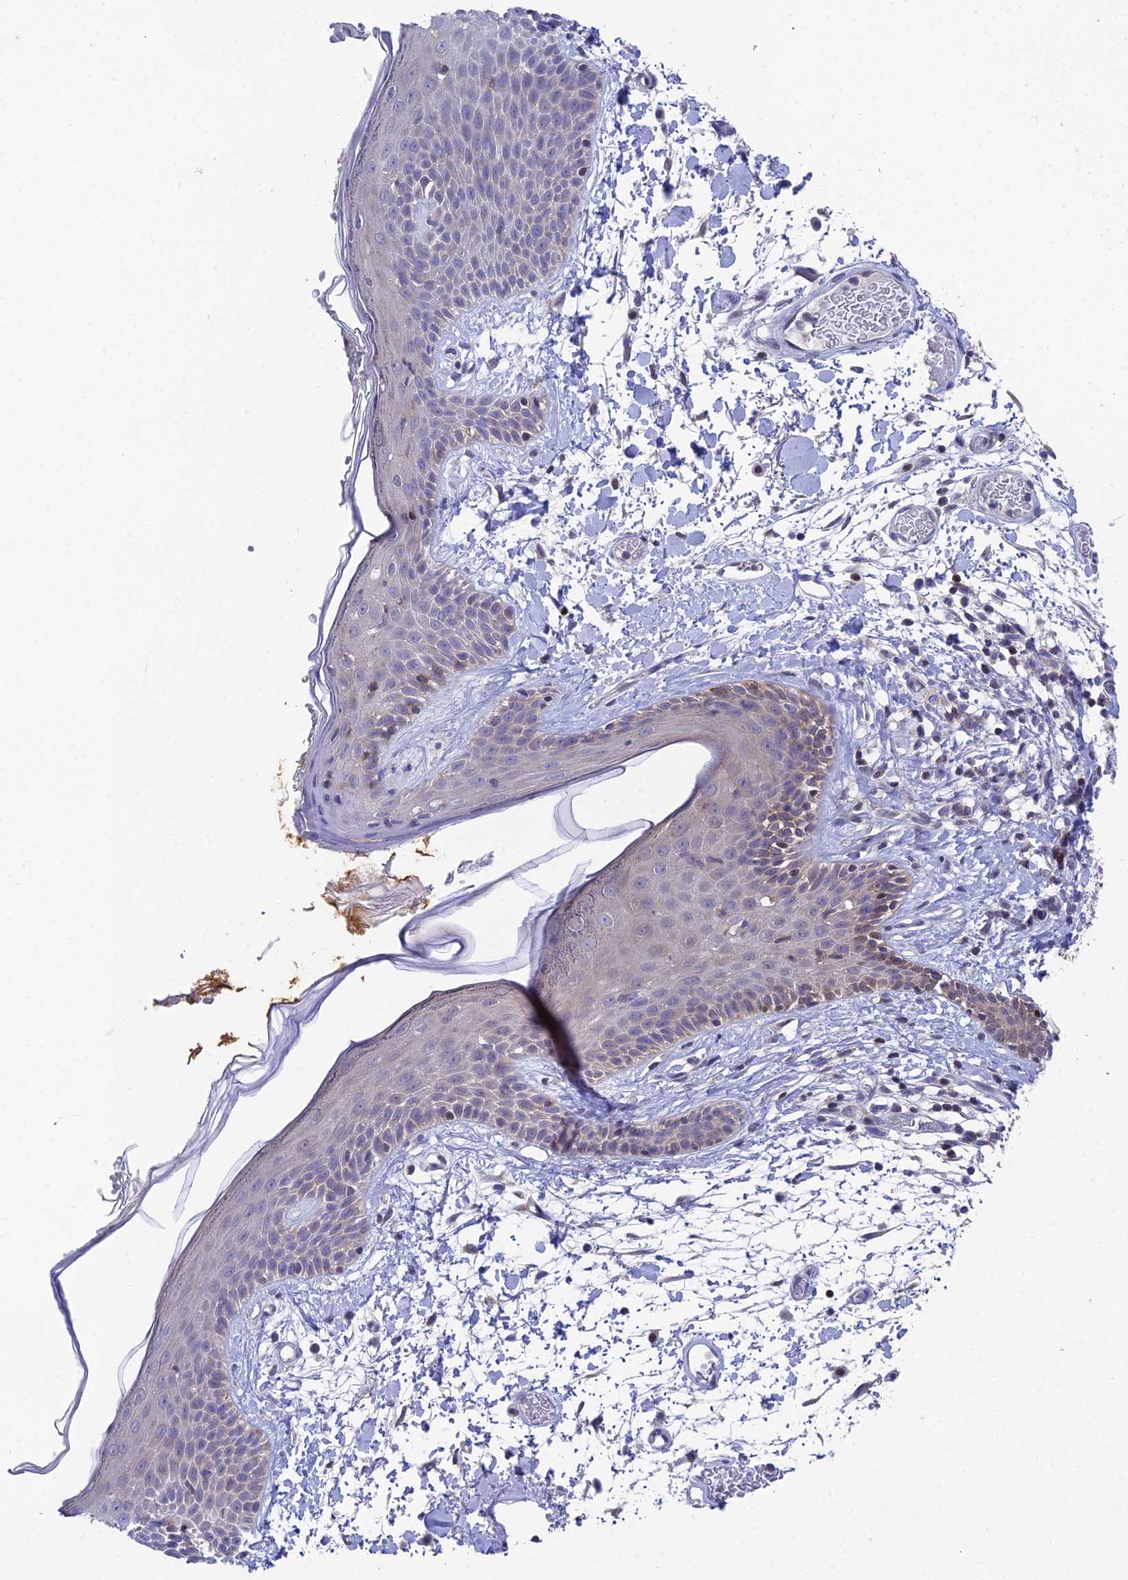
{"staining": {"intensity": "negative", "quantity": "none", "location": "none"}, "tissue": "skin", "cell_type": "Fibroblasts", "image_type": "normal", "snomed": [{"axis": "morphology", "description": "Normal tissue, NOS"}, {"axis": "topography", "description": "Skin"}], "caption": "Unremarkable skin was stained to show a protein in brown. There is no significant staining in fibroblasts. (Immunohistochemistry, brightfield microscopy, high magnification).", "gene": "ELOA2", "patient": {"sex": "male", "age": 79}}